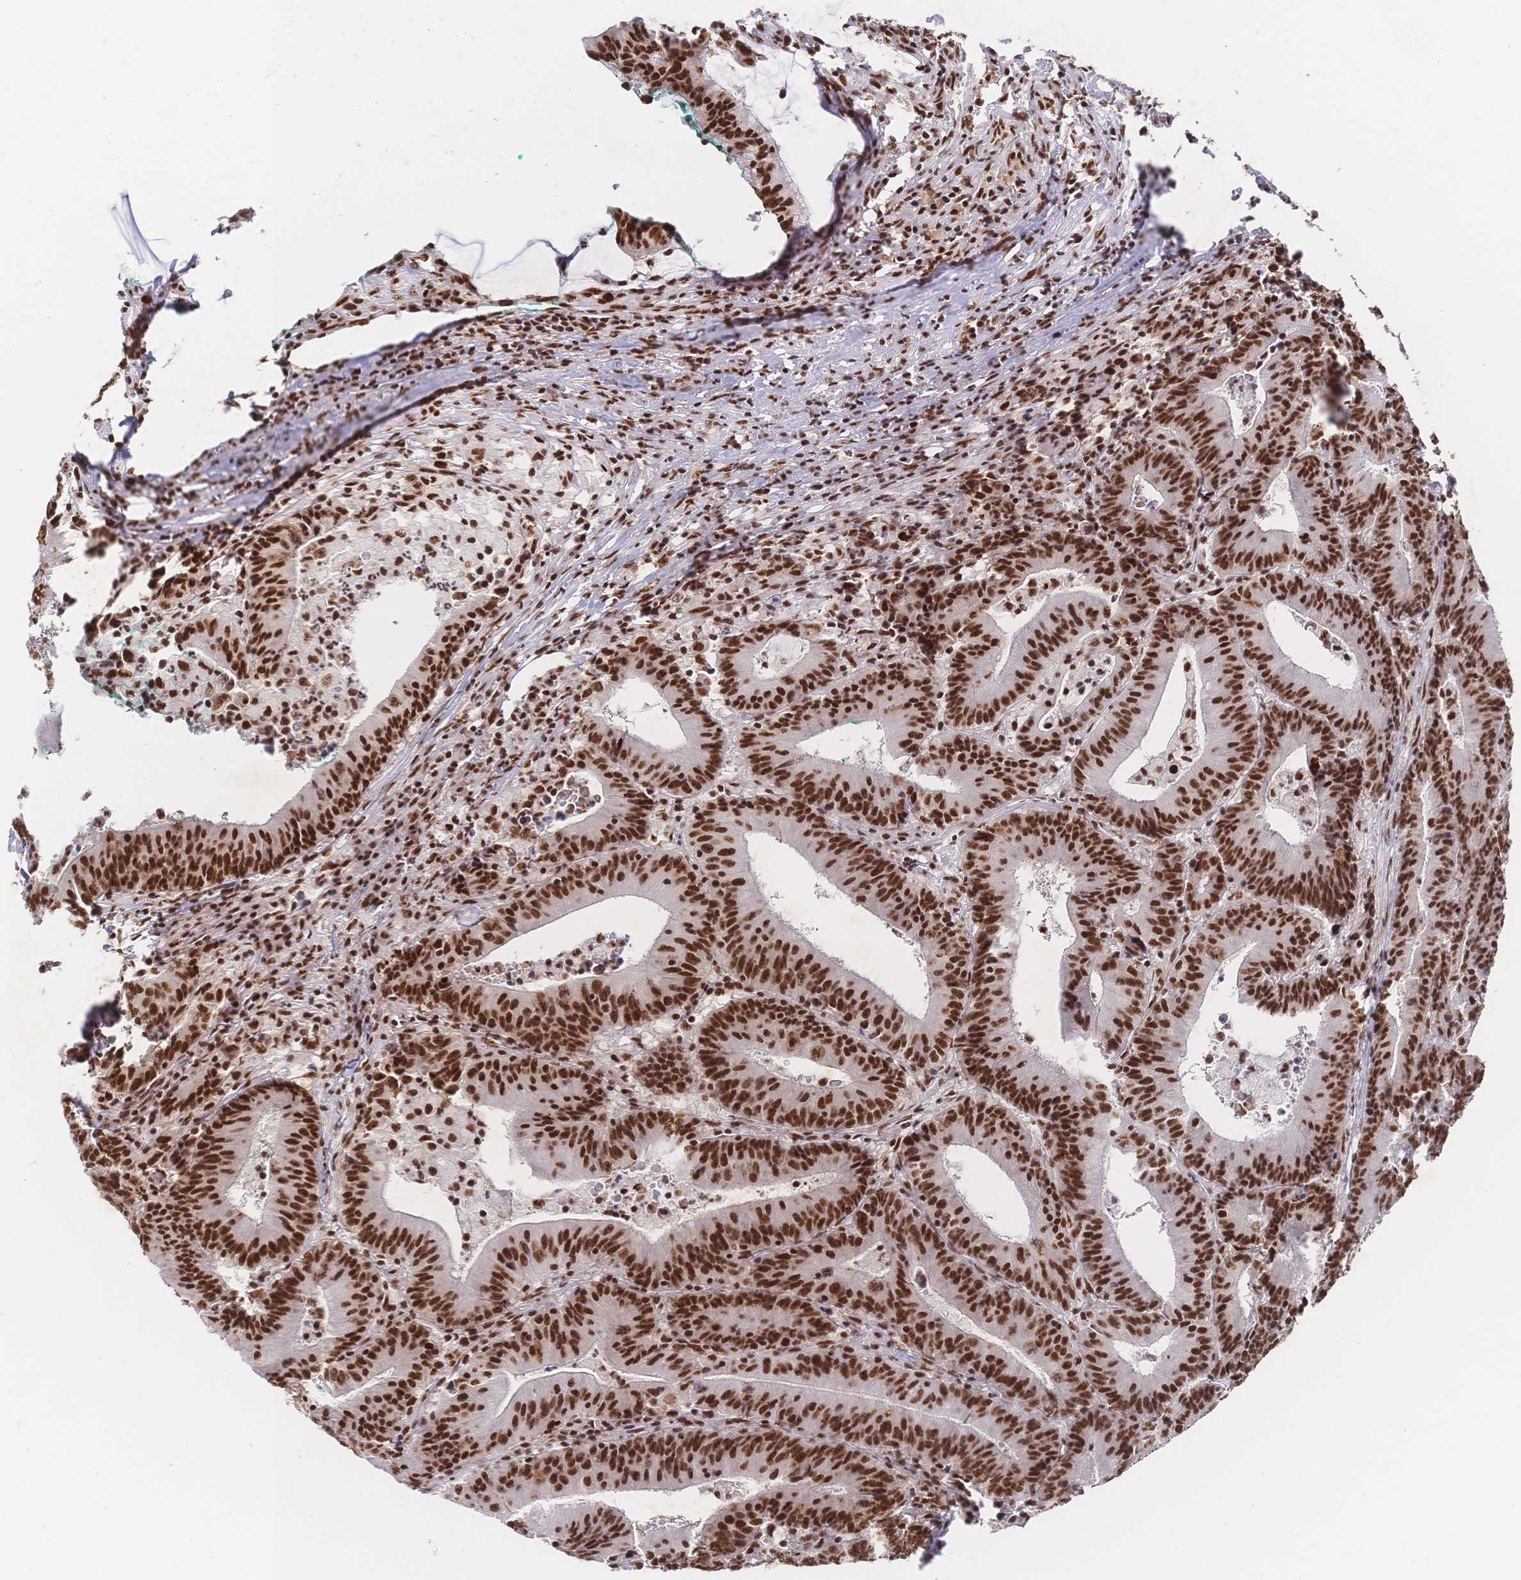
{"staining": {"intensity": "strong", "quantity": ">75%", "location": "nuclear"}, "tissue": "colorectal cancer", "cell_type": "Tumor cells", "image_type": "cancer", "snomed": [{"axis": "morphology", "description": "Adenocarcinoma, NOS"}, {"axis": "topography", "description": "Colon"}], "caption": "Immunohistochemical staining of human colorectal adenocarcinoma demonstrates high levels of strong nuclear protein staining in approximately >75% of tumor cells.", "gene": "SRSF1", "patient": {"sex": "female", "age": 78}}